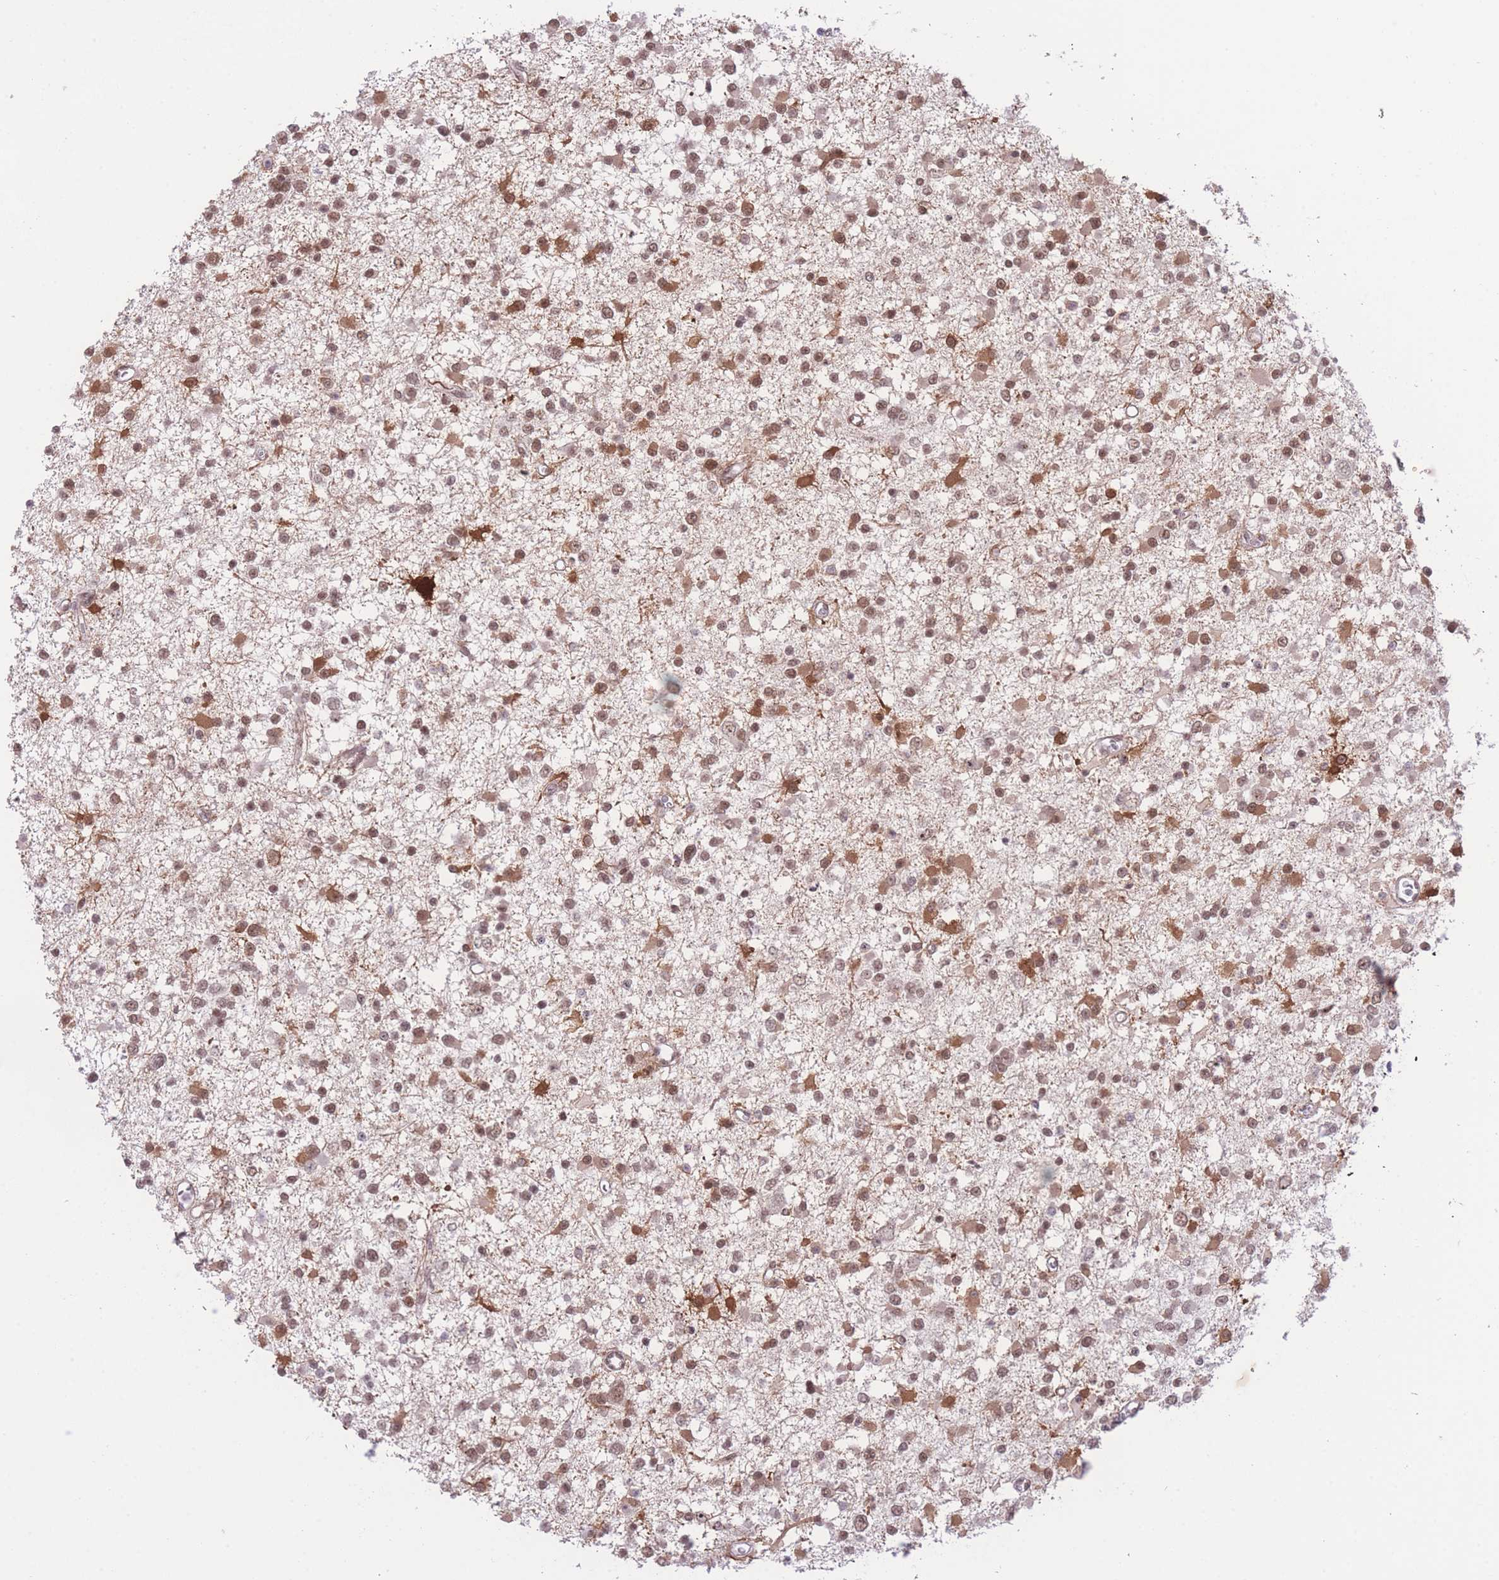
{"staining": {"intensity": "moderate", "quantity": ">75%", "location": "cytoplasmic/membranous,nuclear"}, "tissue": "glioma", "cell_type": "Tumor cells", "image_type": "cancer", "snomed": [{"axis": "morphology", "description": "Glioma, malignant, Low grade"}, {"axis": "topography", "description": "Brain"}], "caption": "Malignant glioma (low-grade) stained with a brown dye shows moderate cytoplasmic/membranous and nuclear positive staining in approximately >75% of tumor cells.", "gene": "PCIF1", "patient": {"sex": "female", "age": 22}}